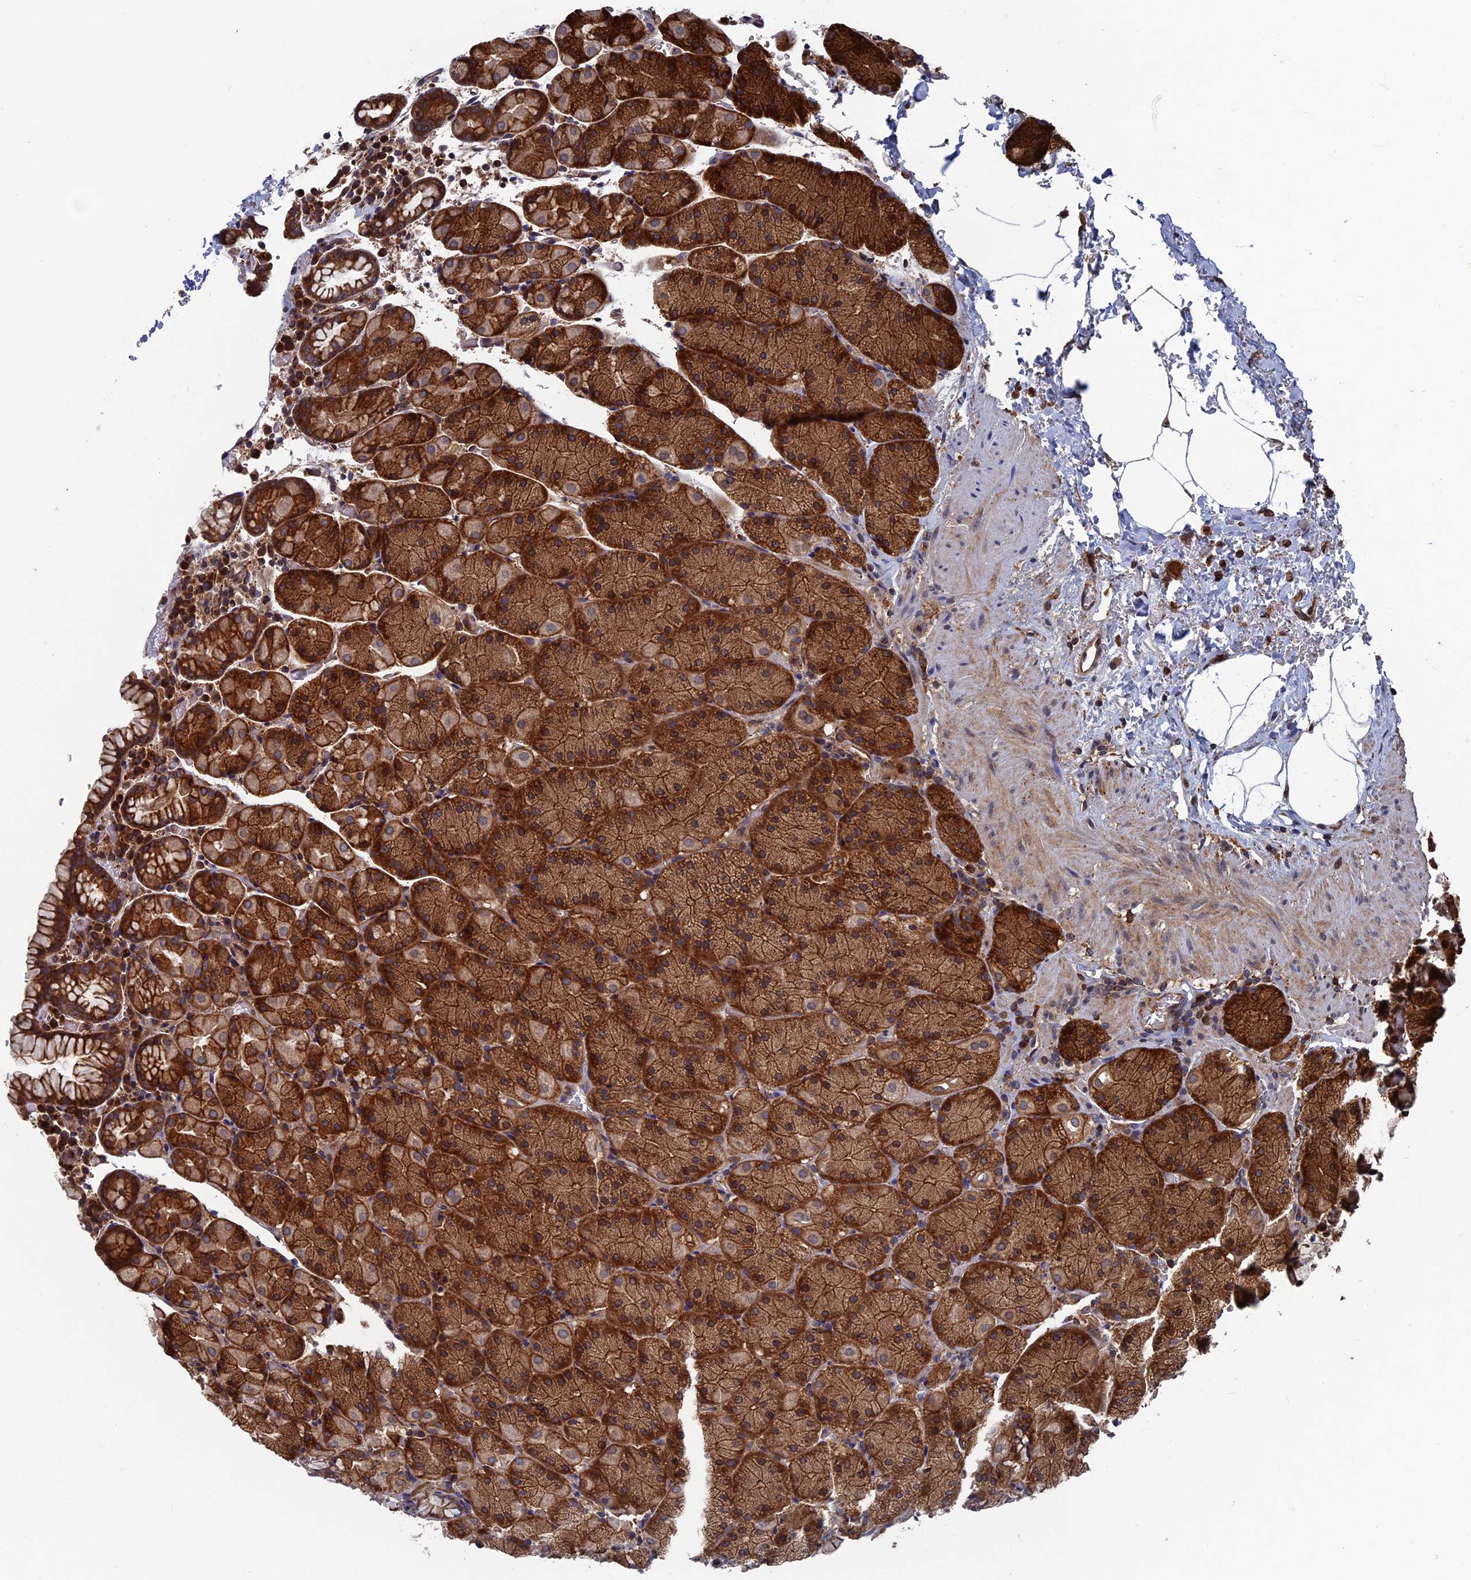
{"staining": {"intensity": "strong", "quantity": ">75%", "location": "cytoplasmic/membranous"}, "tissue": "stomach", "cell_type": "Glandular cells", "image_type": "normal", "snomed": [{"axis": "morphology", "description": "Normal tissue, NOS"}, {"axis": "topography", "description": "Stomach, upper"}, {"axis": "topography", "description": "Stomach, lower"}], "caption": "An immunohistochemistry histopathology image of unremarkable tissue is shown. Protein staining in brown highlights strong cytoplasmic/membranous positivity in stomach within glandular cells. (Stains: DAB in brown, nuclei in blue, Microscopy: brightfield microscopy at high magnification).", "gene": "RPUSD1", "patient": {"sex": "male", "age": 80}}